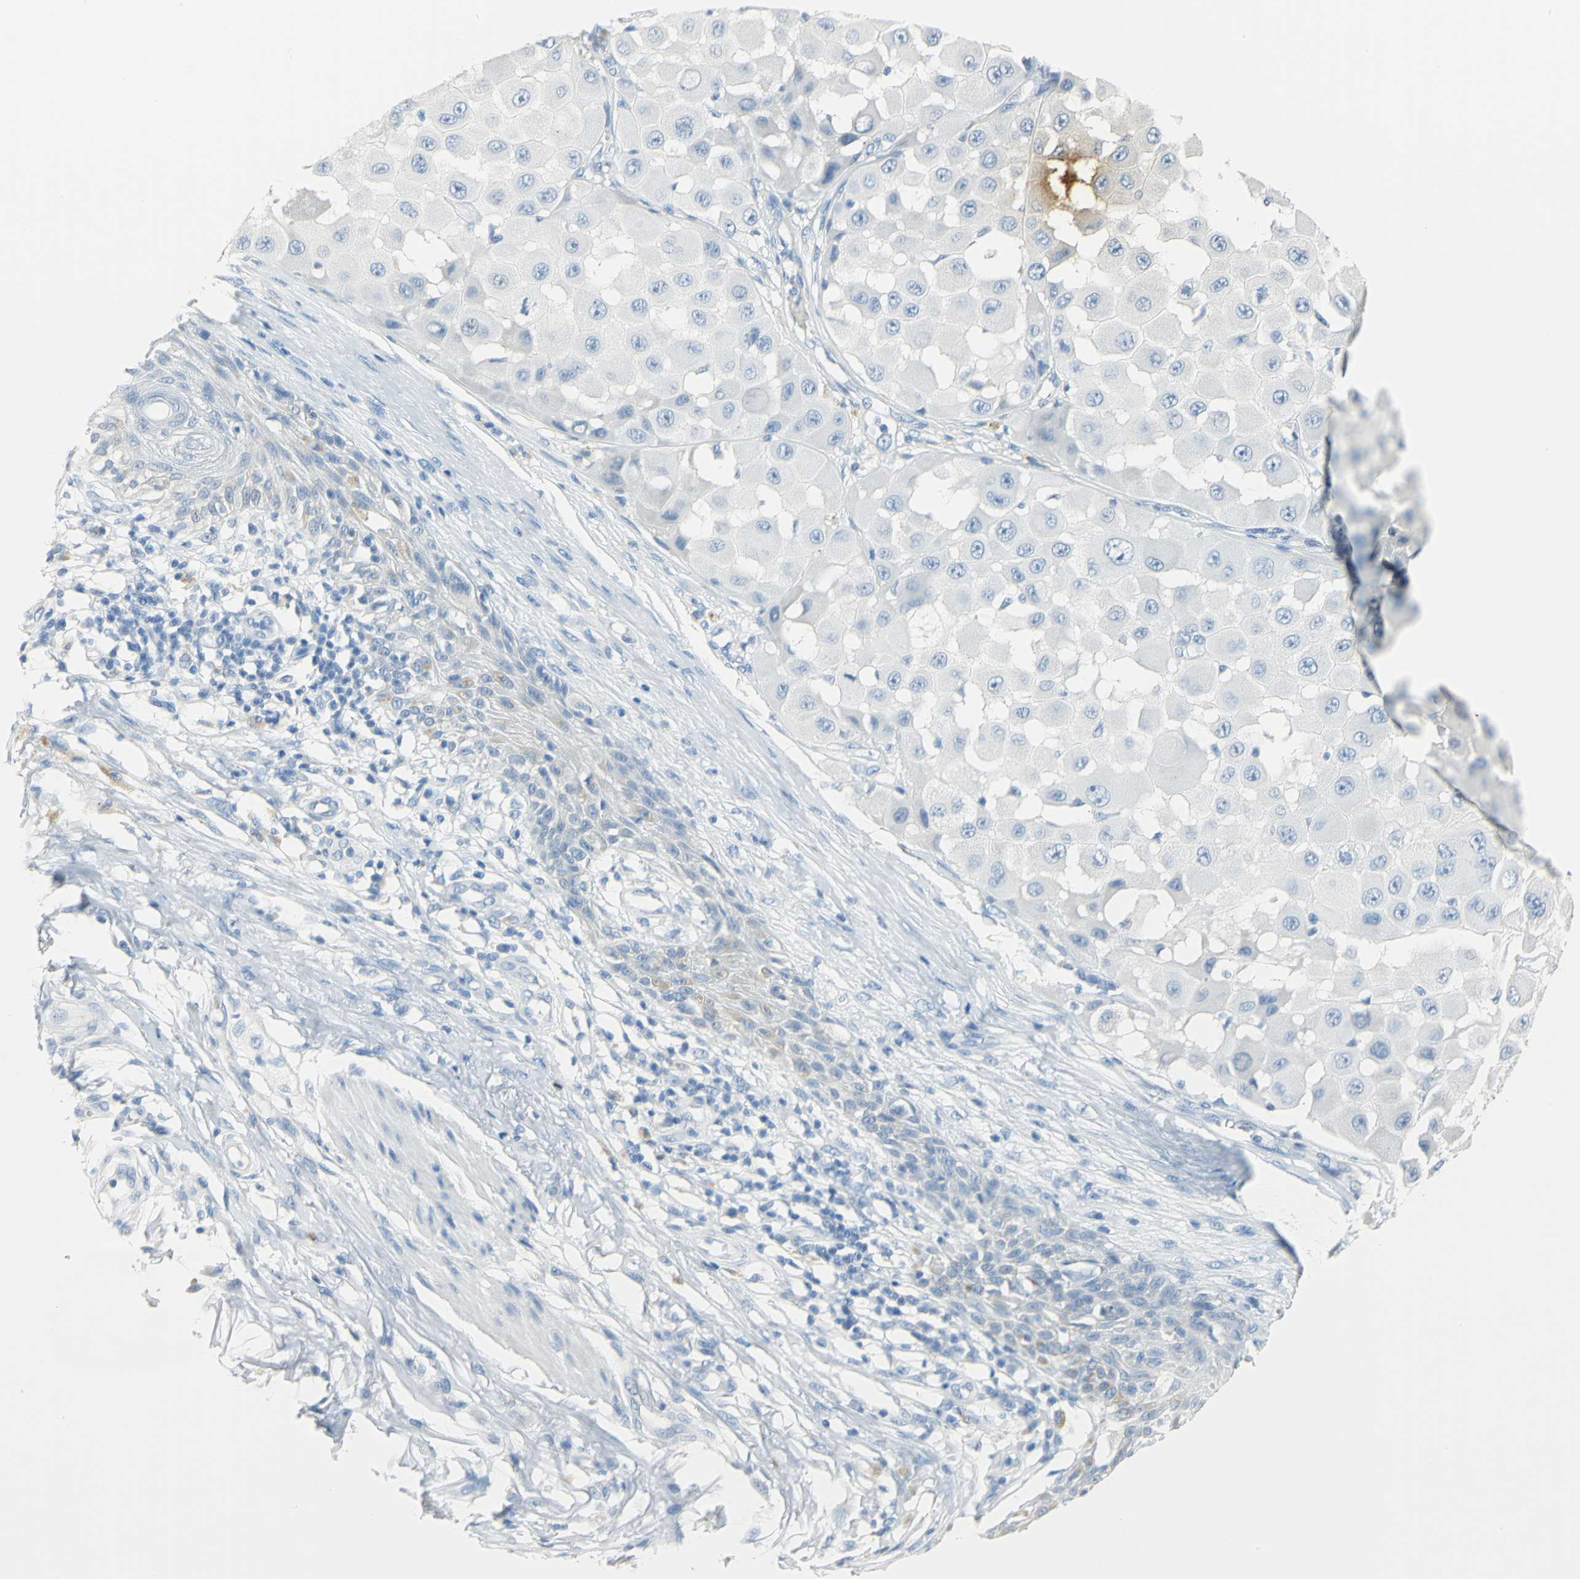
{"staining": {"intensity": "negative", "quantity": "none", "location": "none"}, "tissue": "melanoma", "cell_type": "Tumor cells", "image_type": "cancer", "snomed": [{"axis": "morphology", "description": "Malignant melanoma, NOS"}, {"axis": "topography", "description": "Skin"}], "caption": "An image of melanoma stained for a protein reveals no brown staining in tumor cells.", "gene": "CA3", "patient": {"sex": "female", "age": 81}}